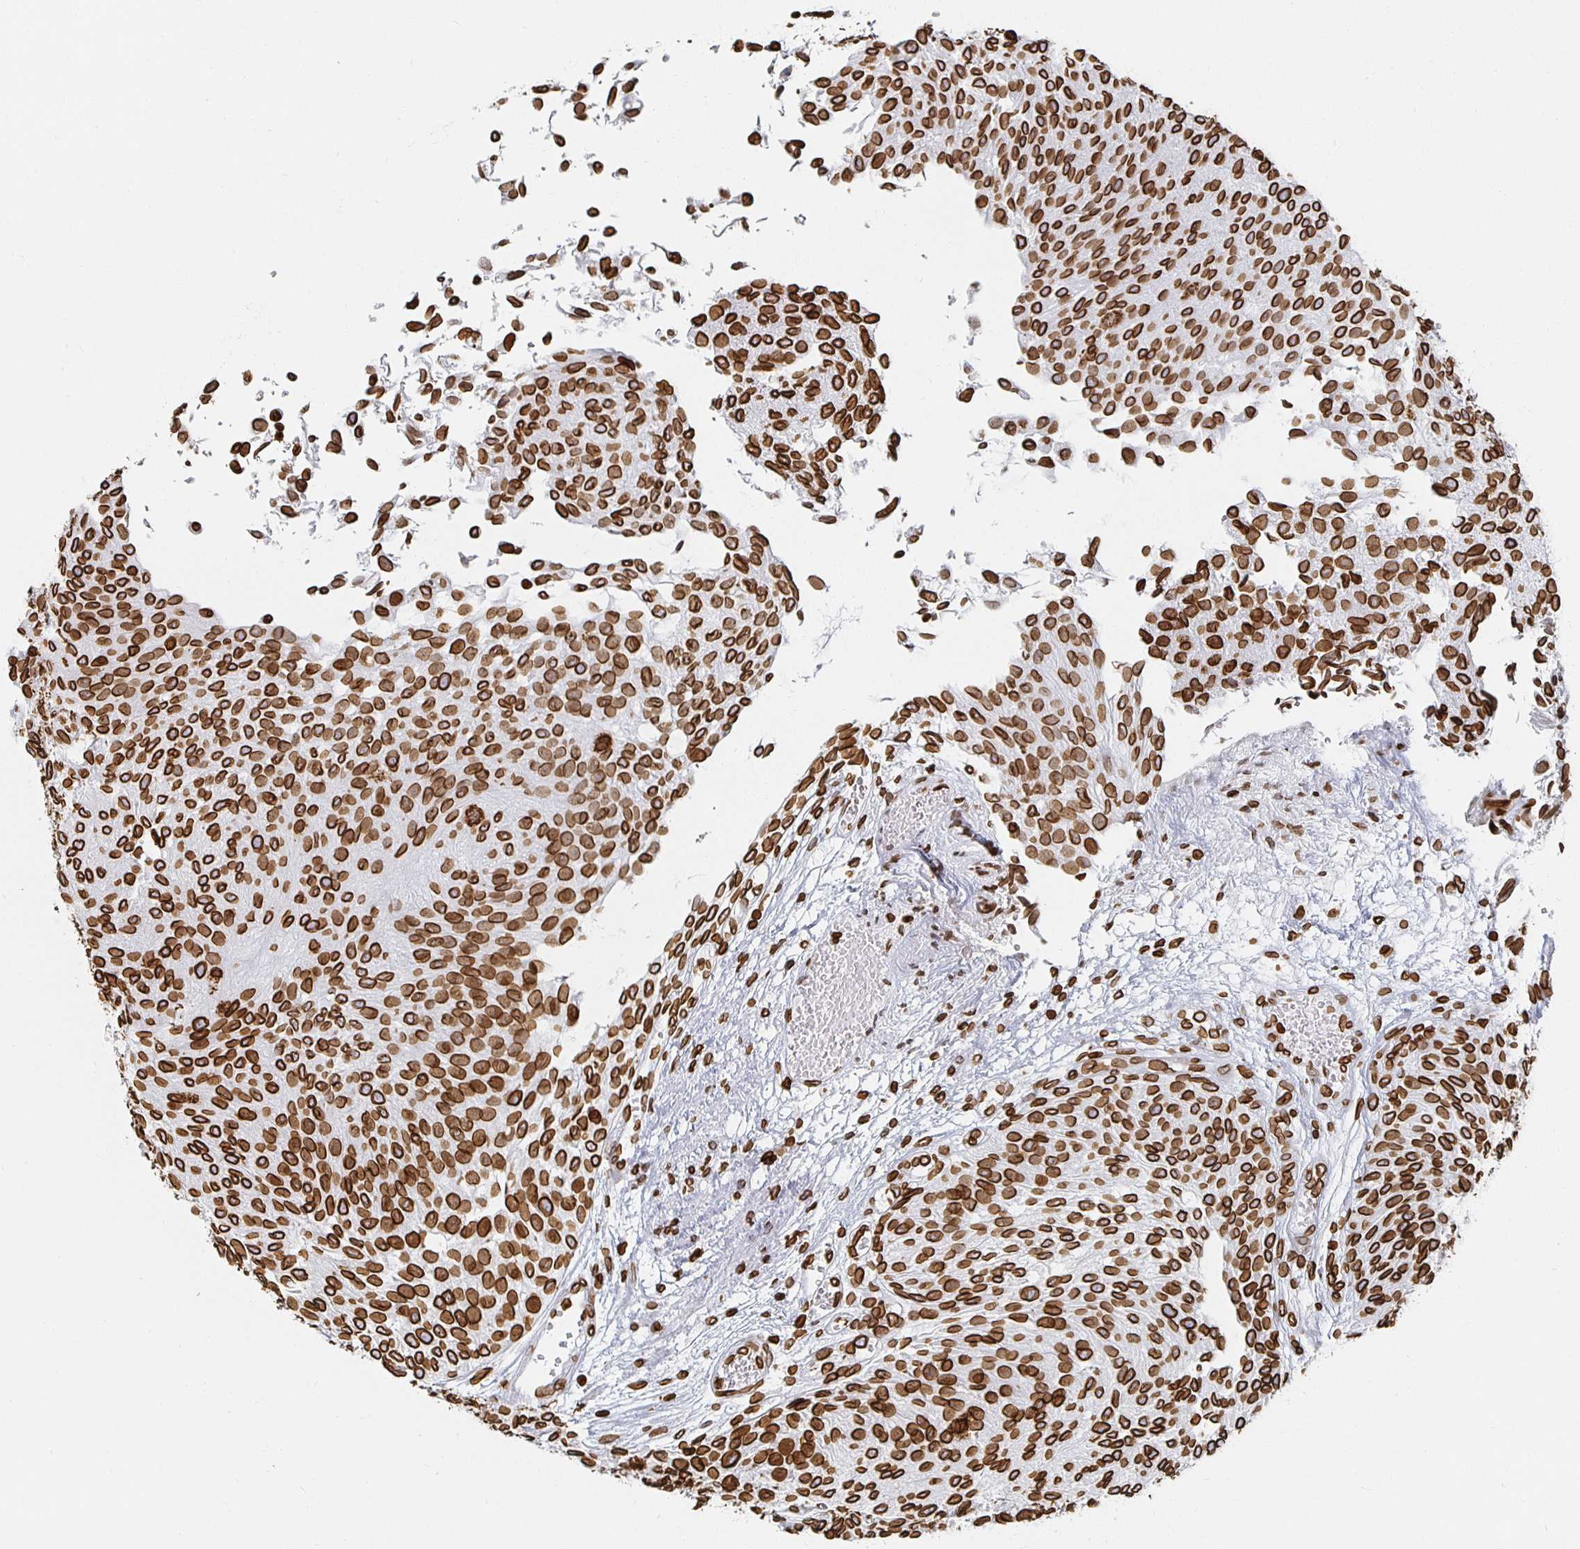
{"staining": {"intensity": "strong", "quantity": ">75%", "location": "cytoplasmic/membranous,nuclear"}, "tissue": "urothelial cancer", "cell_type": "Tumor cells", "image_type": "cancer", "snomed": [{"axis": "morphology", "description": "Urothelial carcinoma, NOS"}, {"axis": "topography", "description": "Urinary bladder"}], "caption": "DAB immunohistochemical staining of human urothelial cancer displays strong cytoplasmic/membranous and nuclear protein staining in about >75% of tumor cells.", "gene": "LMNB1", "patient": {"sex": "male", "age": 84}}